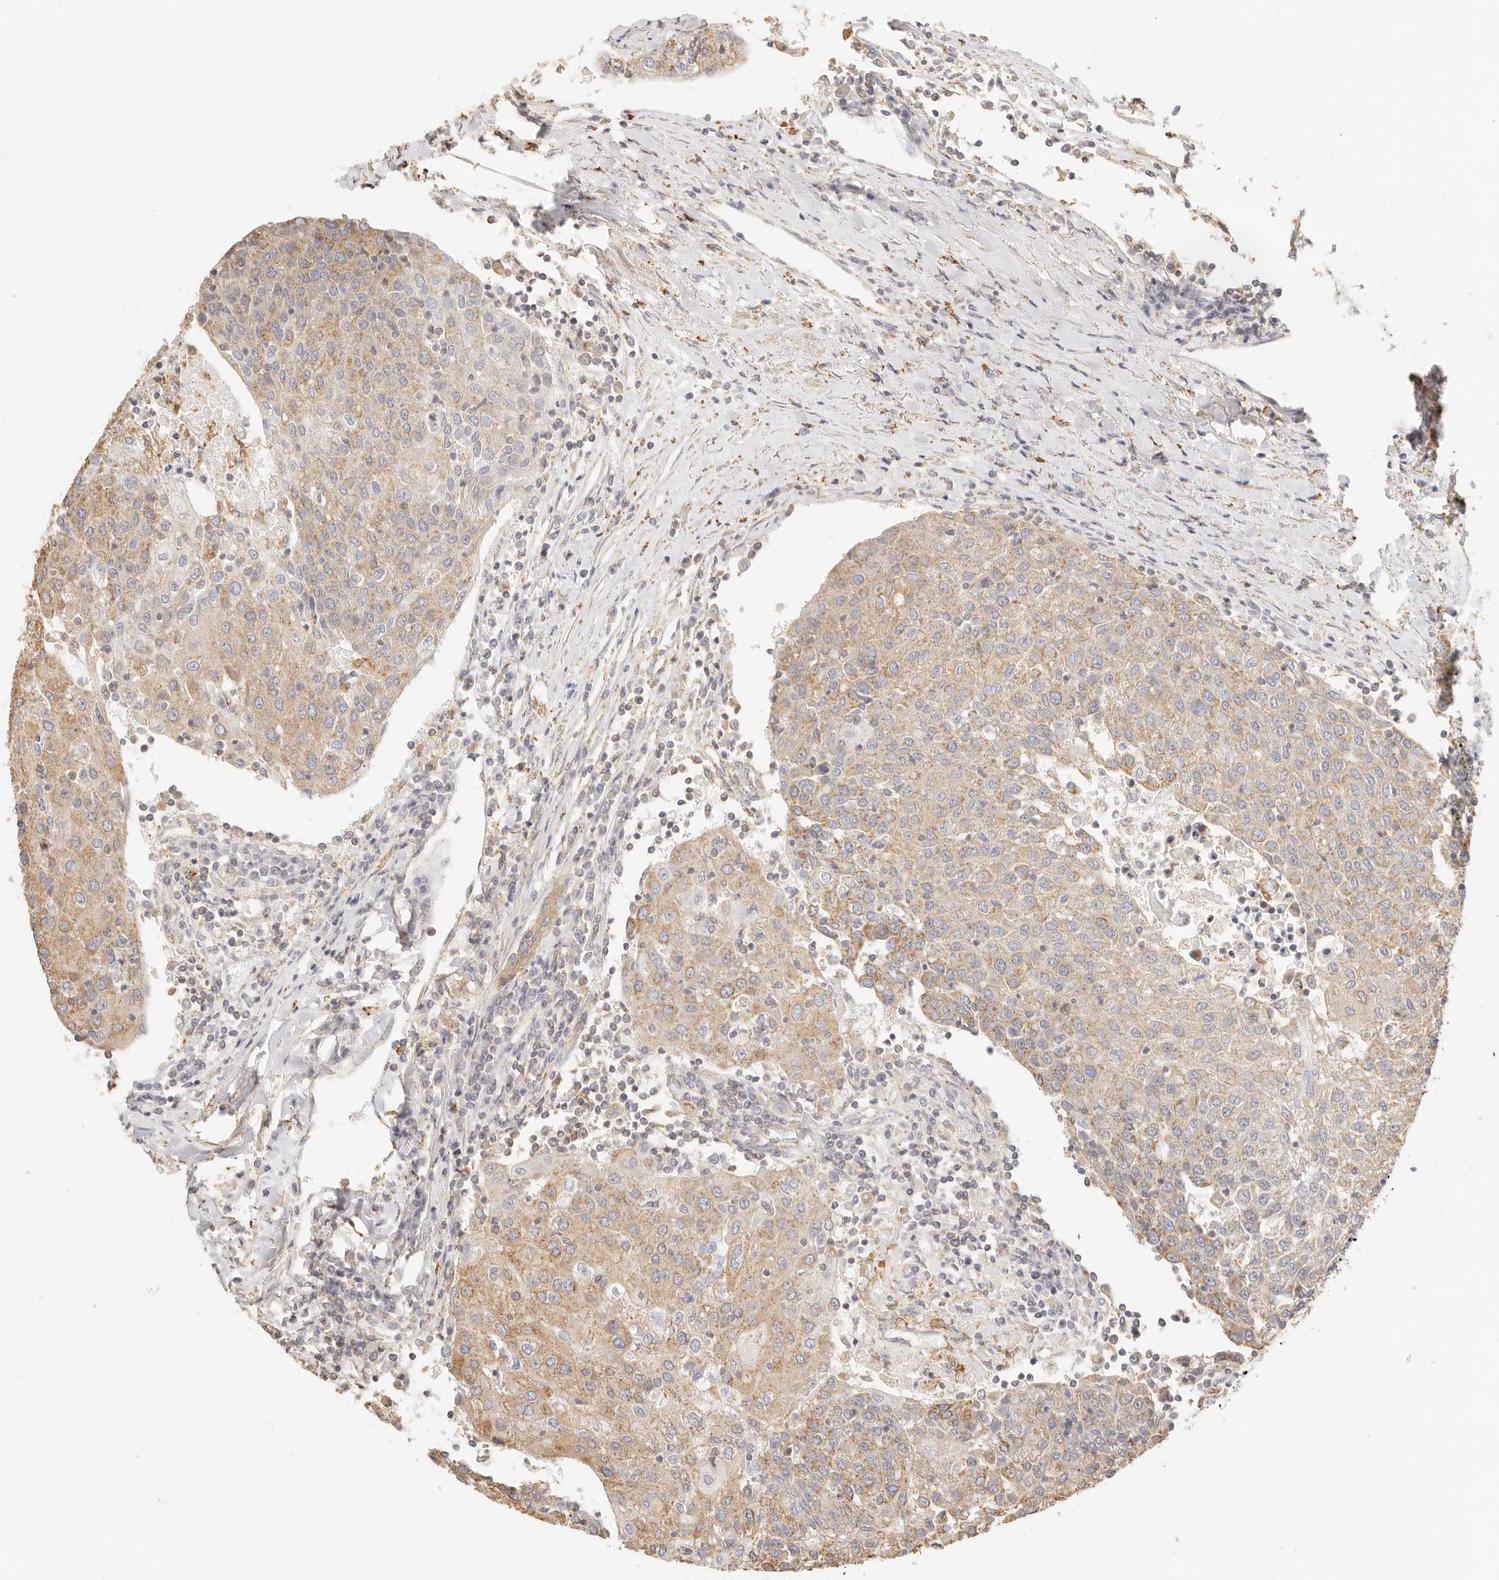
{"staining": {"intensity": "moderate", "quantity": ">75%", "location": "cytoplasmic/membranous"}, "tissue": "urothelial cancer", "cell_type": "Tumor cells", "image_type": "cancer", "snomed": [{"axis": "morphology", "description": "Urothelial carcinoma, High grade"}, {"axis": "topography", "description": "Urinary bladder"}], "caption": "Immunohistochemistry histopathology image of human urothelial carcinoma (high-grade) stained for a protein (brown), which reveals medium levels of moderate cytoplasmic/membranous positivity in about >75% of tumor cells.", "gene": "CNMD", "patient": {"sex": "female", "age": 85}}